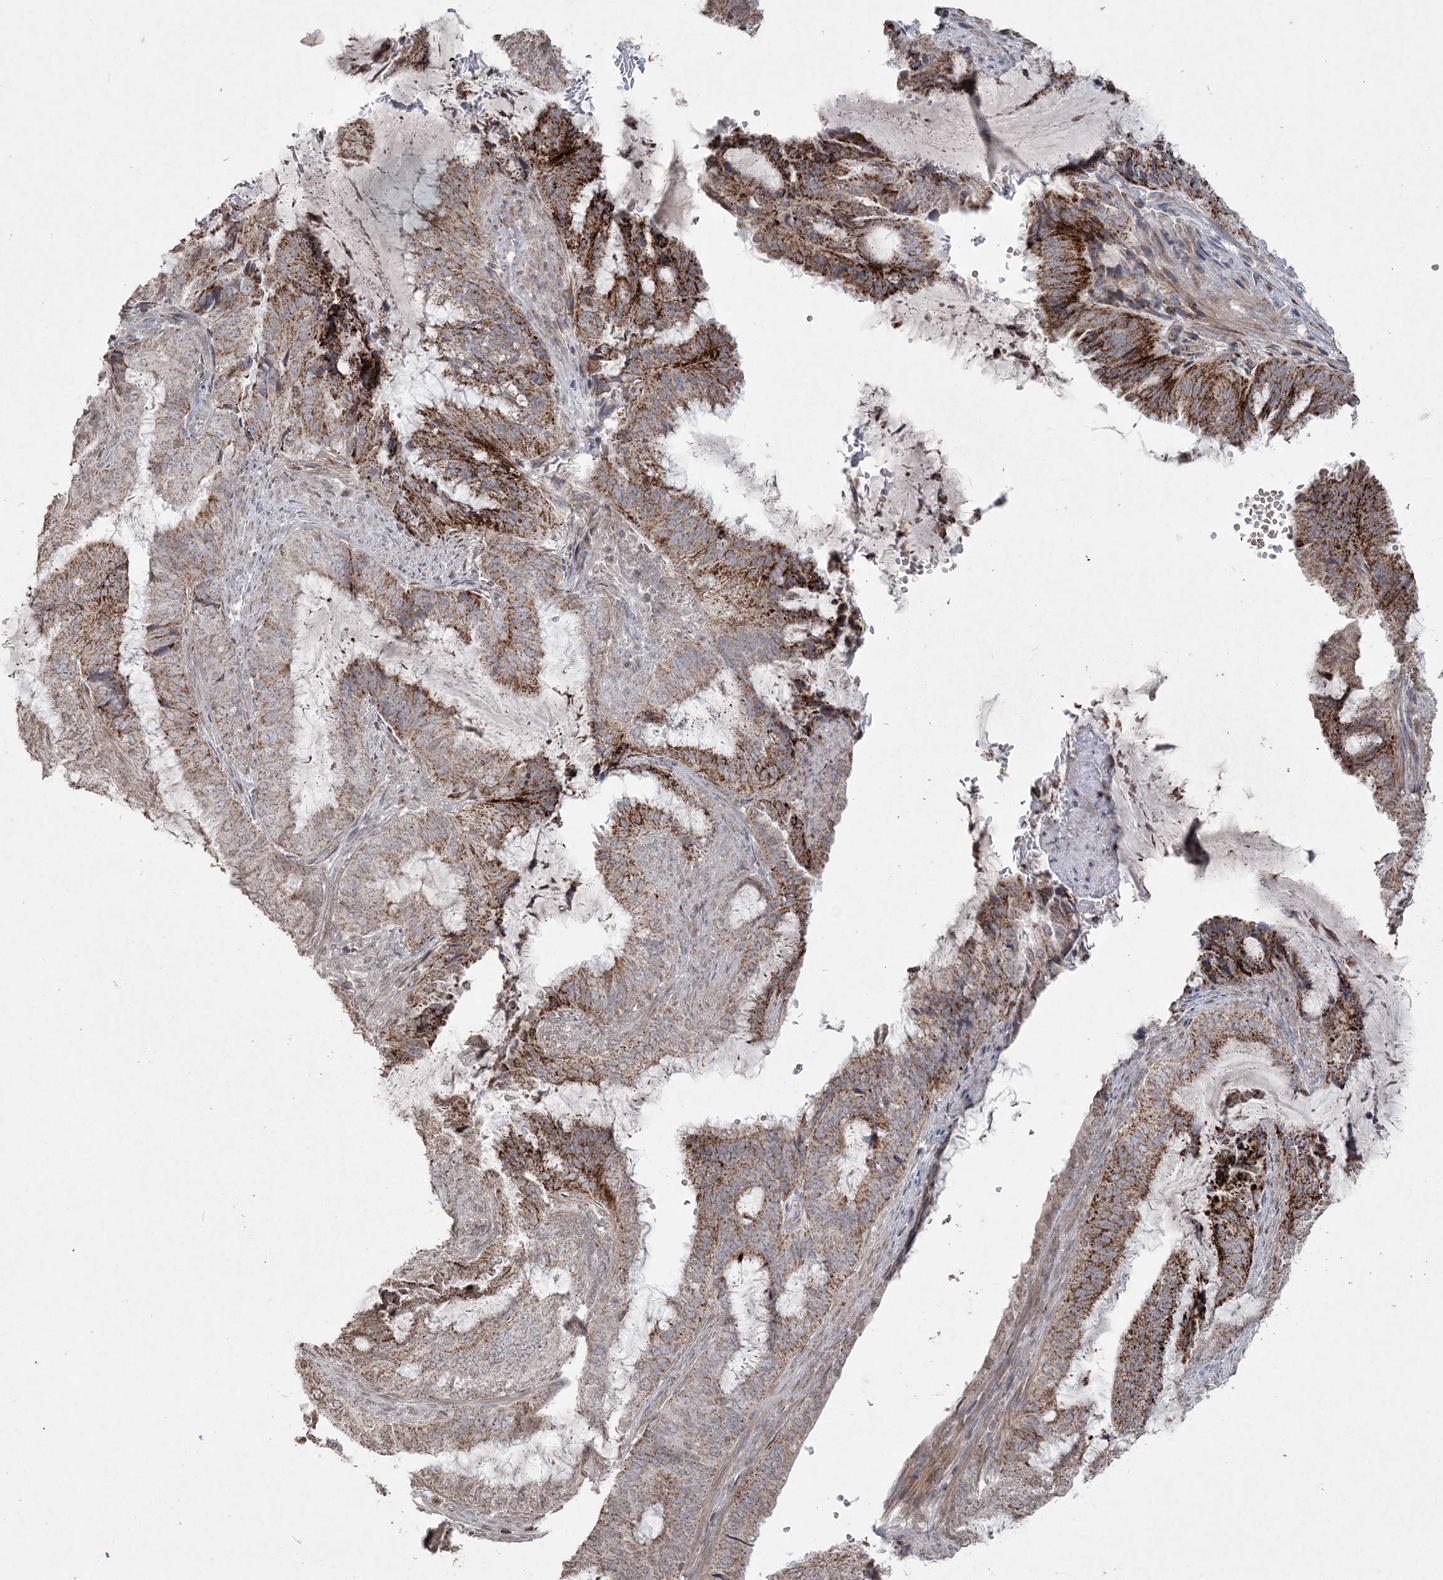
{"staining": {"intensity": "strong", "quantity": "25%-75%", "location": "cytoplasmic/membranous"}, "tissue": "endometrial cancer", "cell_type": "Tumor cells", "image_type": "cancer", "snomed": [{"axis": "morphology", "description": "Adenocarcinoma, NOS"}, {"axis": "topography", "description": "Endometrium"}], "caption": "Immunohistochemistry (IHC) (DAB) staining of human endometrial cancer reveals strong cytoplasmic/membranous protein staining in approximately 25%-75% of tumor cells. Immunohistochemistry (IHC) stains the protein of interest in brown and the nuclei are stained blue.", "gene": "TTC7A", "patient": {"sex": "female", "age": 51}}